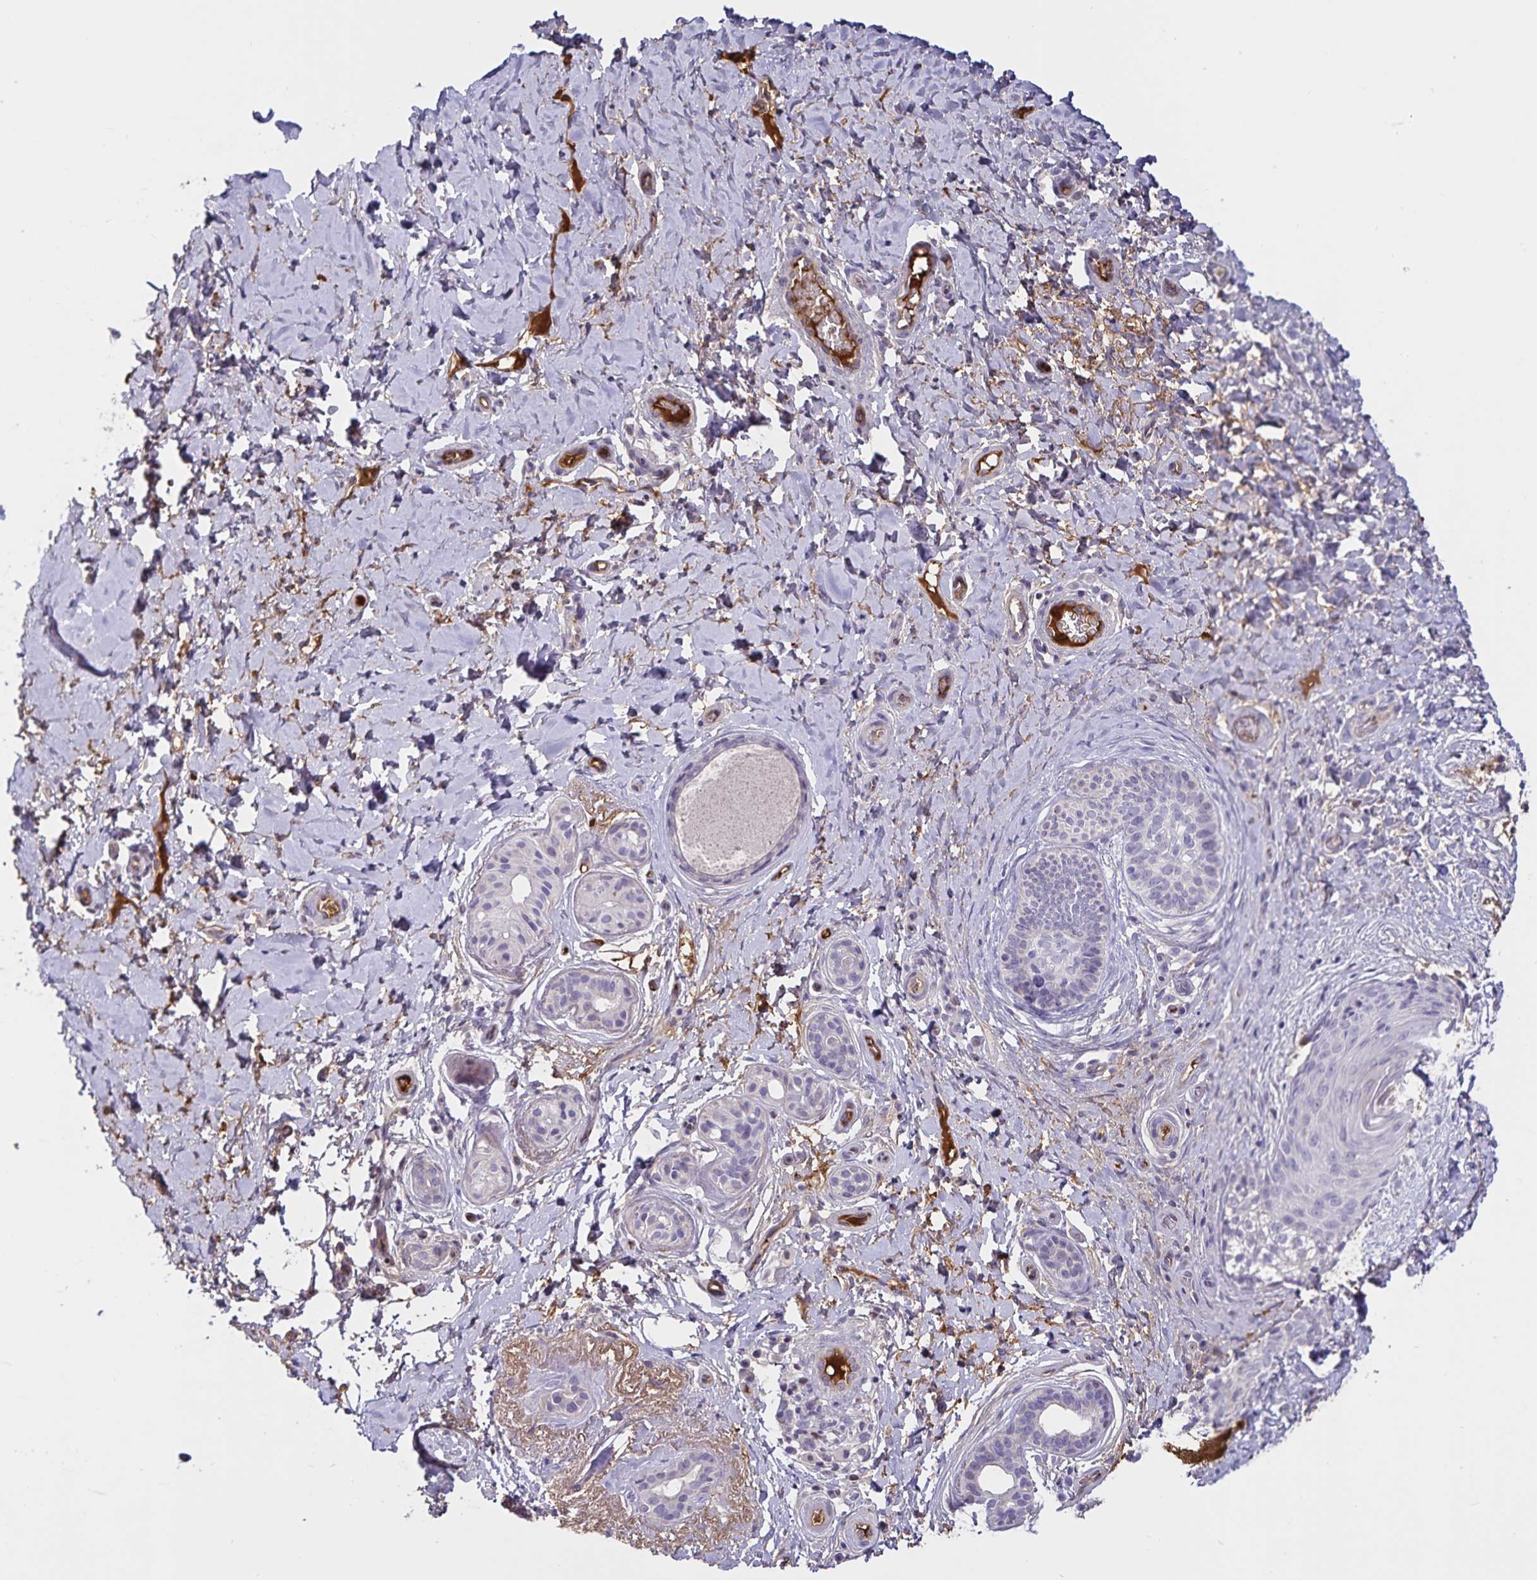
{"staining": {"intensity": "negative", "quantity": "none", "location": "none"}, "tissue": "skin cancer", "cell_type": "Tumor cells", "image_type": "cancer", "snomed": [{"axis": "morphology", "description": "Basal cell carcinoma"}, {"axis": "topography", "description": "Skin"}], "caption": "The immunohistochemistry (IHC) histopathology image has no significant expression in tumor cells of skin cancer (basal cell carcinoma) tissue.", "gene": "FGG", "patient": {"sex": "male", "age": 89}}